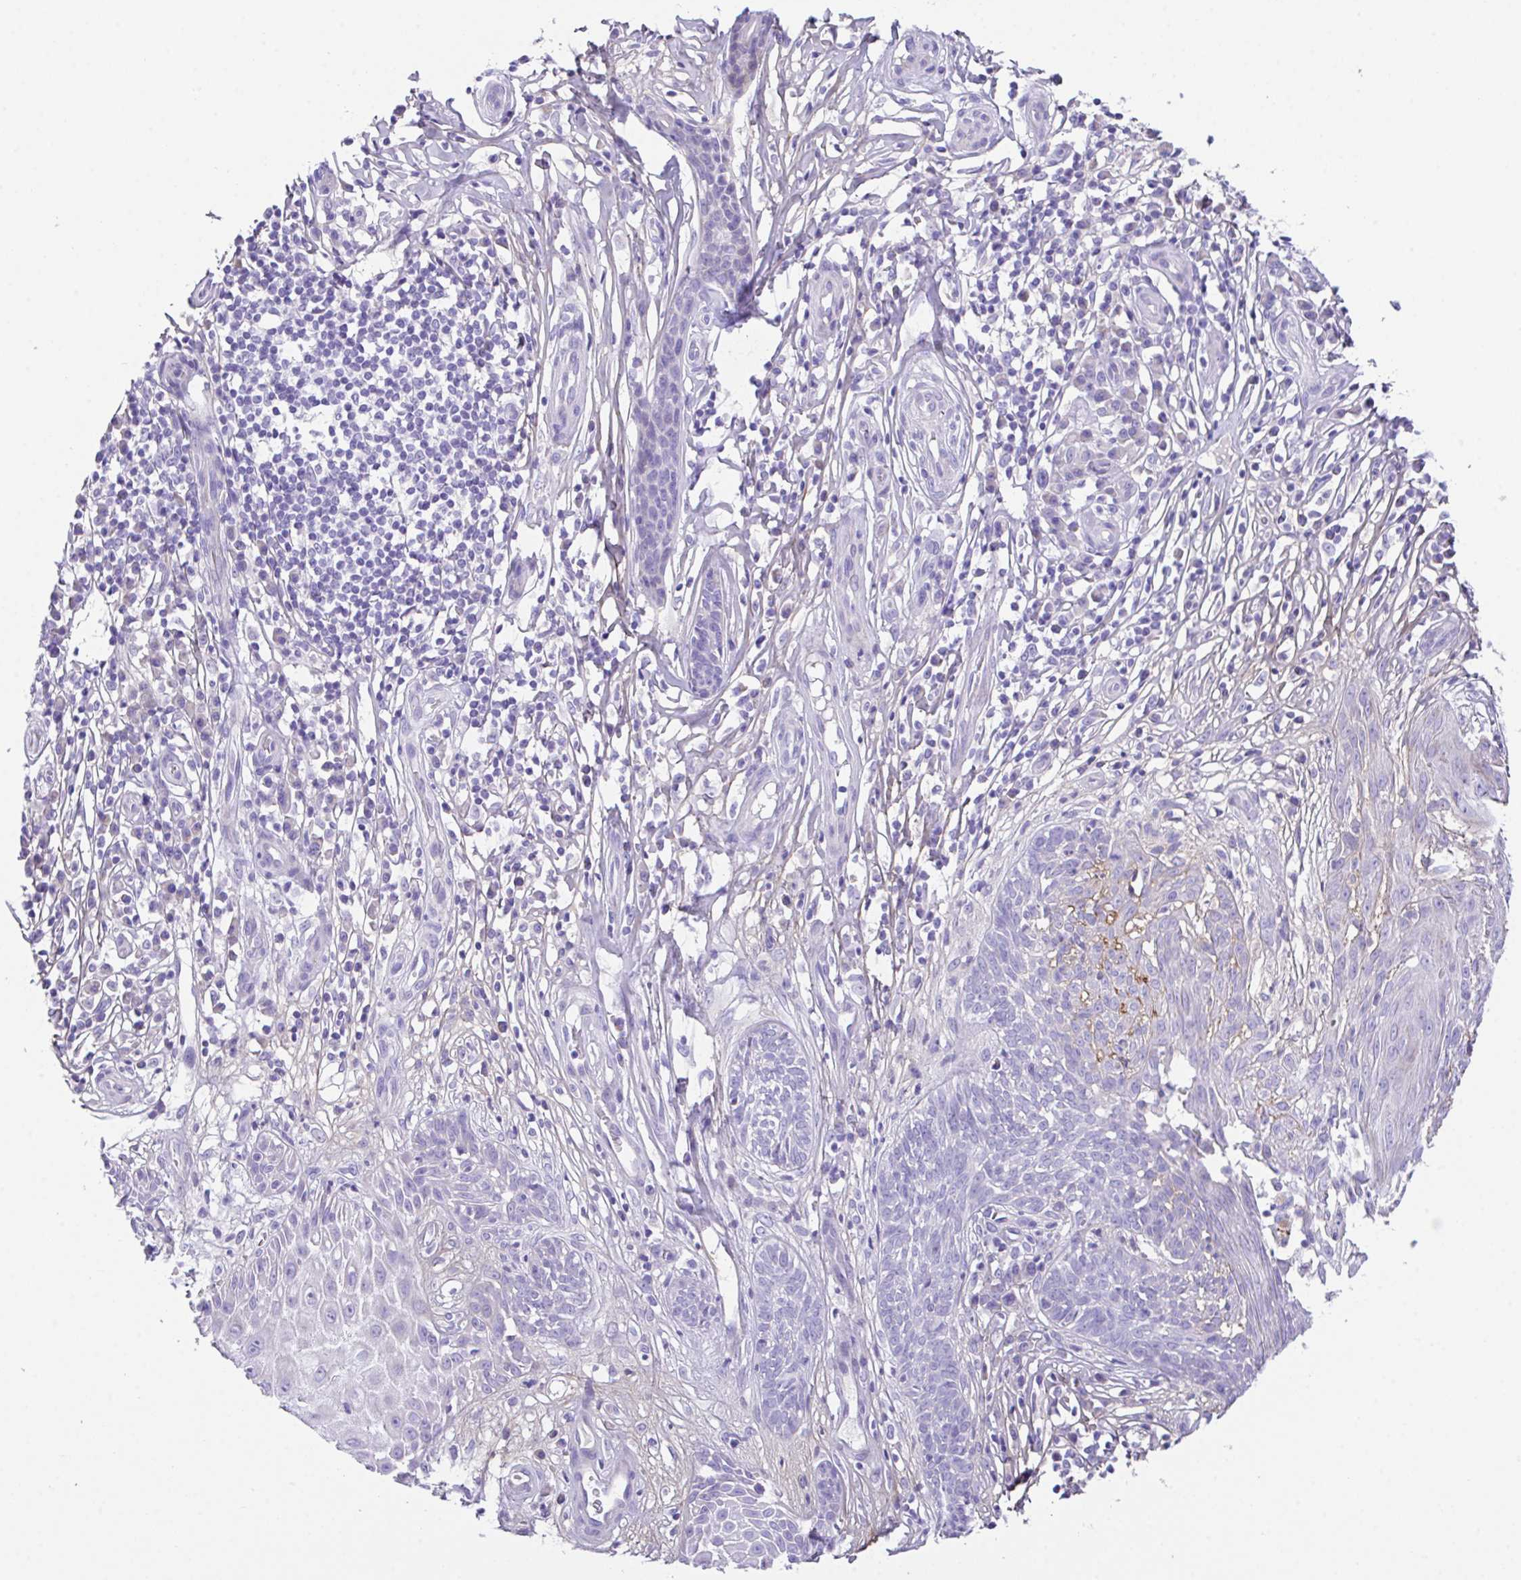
{"staining": {"intensity": "negative", "quantity": "none", "location": "none"}, "tissue": "skin cancer", "cell_type": "Tumor cells", "image_type": "cancer", "snomed": [{"axis": "morphology", "description": "Basal cell carcinoma"}, {"axis": "topography", "description": "Skin"}, {"axis": "topography", "description": "Skin, foot"}], "caption": "Immunohistochemistry of skin basal cell carcinoma demonstrates no staining in tumor cells.", "gene": "SLC16A6", "patient": {"sex": "female", "age": 86}}